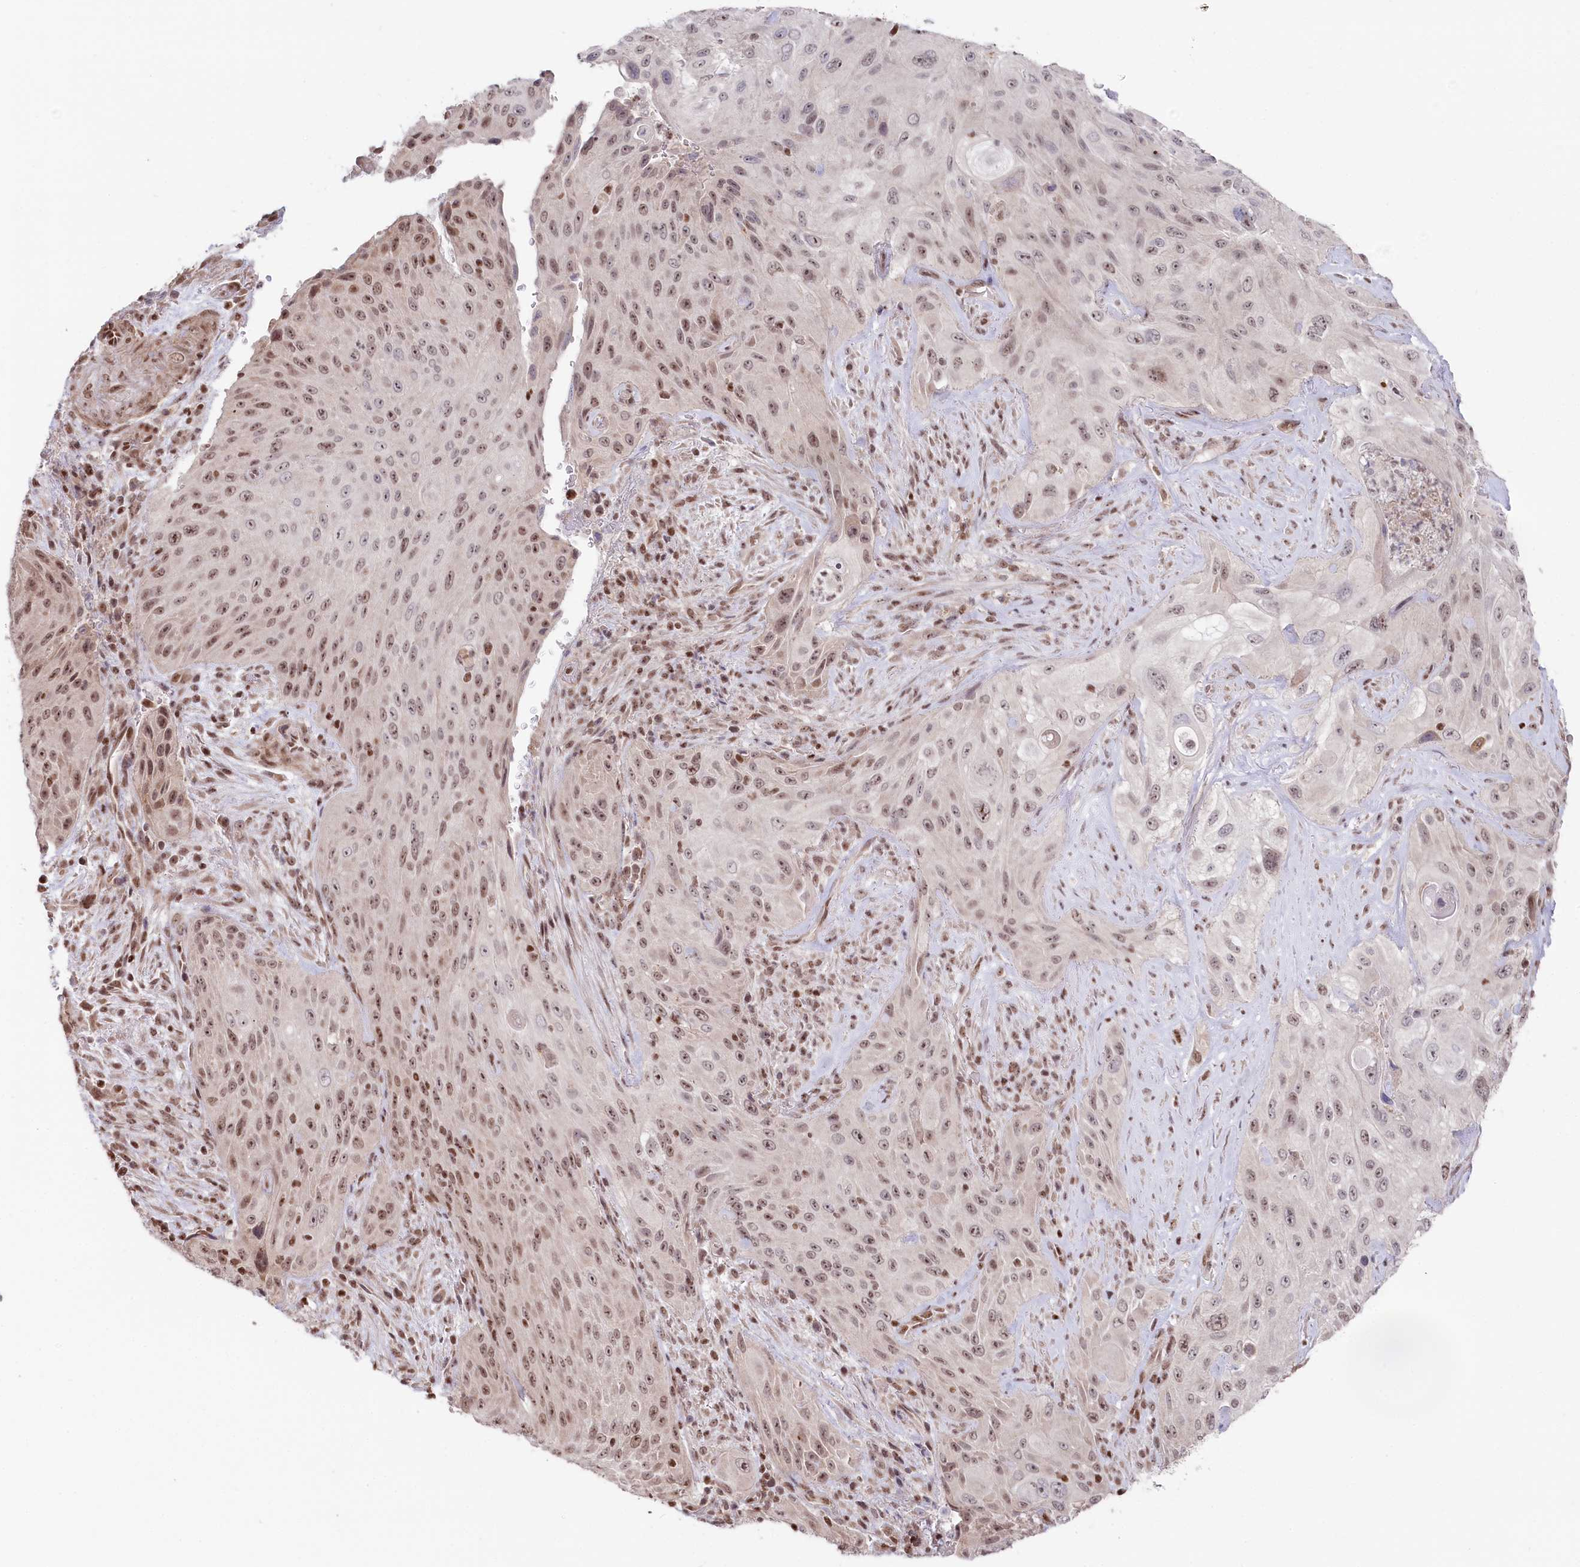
{"staining": {"intensity": "moderate", "quantity": "25%-75%", "location": "nuclear"}, "tissue": "cervical cancer", "cell_type": "Tumor cells", "image_type": "cancer", "snomed": [{"axis": "morphology", "description": "Squamous cell carcinoma, NOS"}, {"axis": "topography", "description": "Cervix"}], "caption": "The immunohistochemical stain shows moderate nuclear positivity in tumor cells of squamous cell carcinoma (cervical) tissue.", "gene": "CGGBP1", "patient": {"sex": "female", "age": 42}}